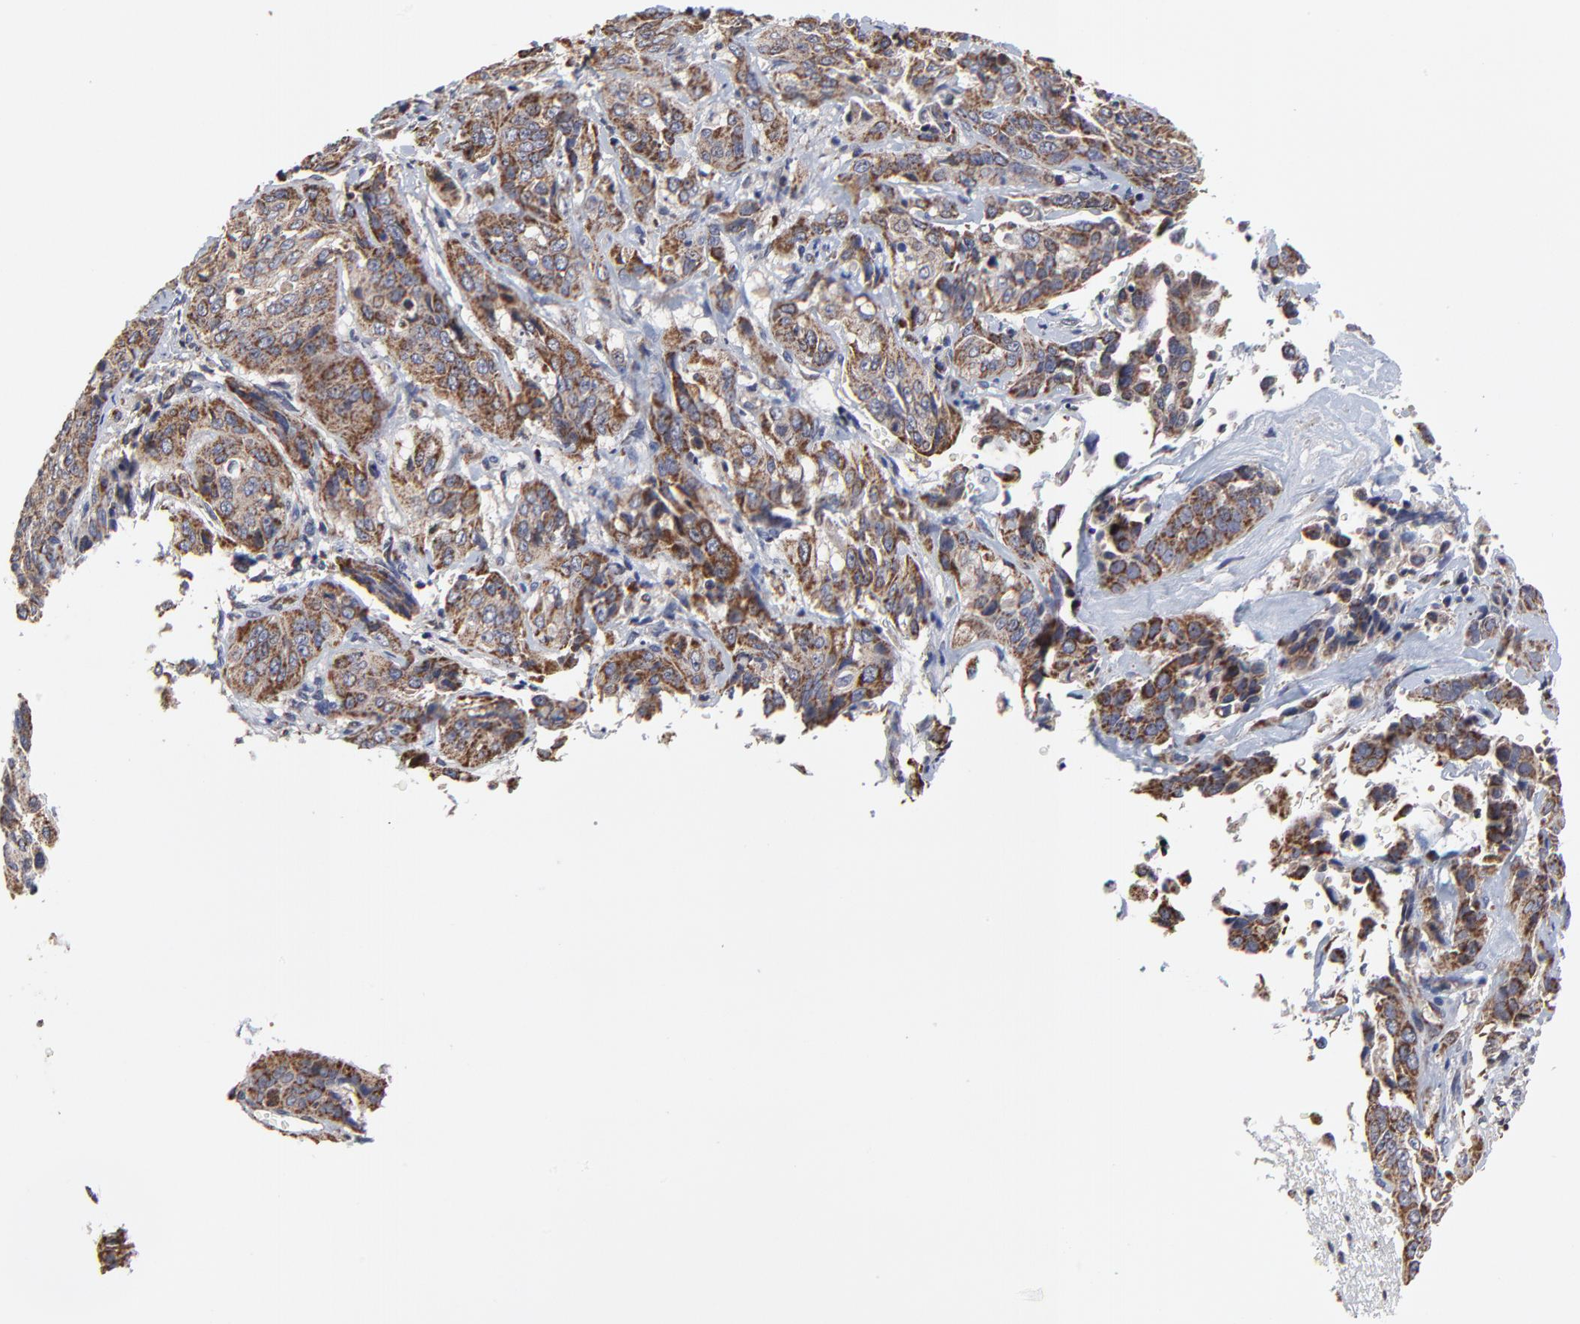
{"staining": {"intensity": "weak", "quantity": ">75%", "location": "cytoplasmic/membranous"}, "tissue": "cervical cancer", "cell_type": "Tumor cells", "image_type": "cancer", "snomed": [{"axis": "morphology", "description": "Squamous cell carcinoma, NOS"}, {"axis": "topography", "description": "Cervix"}], "caption": "Brown immunohistochemical staining in cervical cancer (squamous cell carcinoma) exhibits weak cytoplasmic/membranous positivity in approximately >75% of tumor cells.", "gene": "ZNF550", "patient": {"sex": "female", "age": 41}}